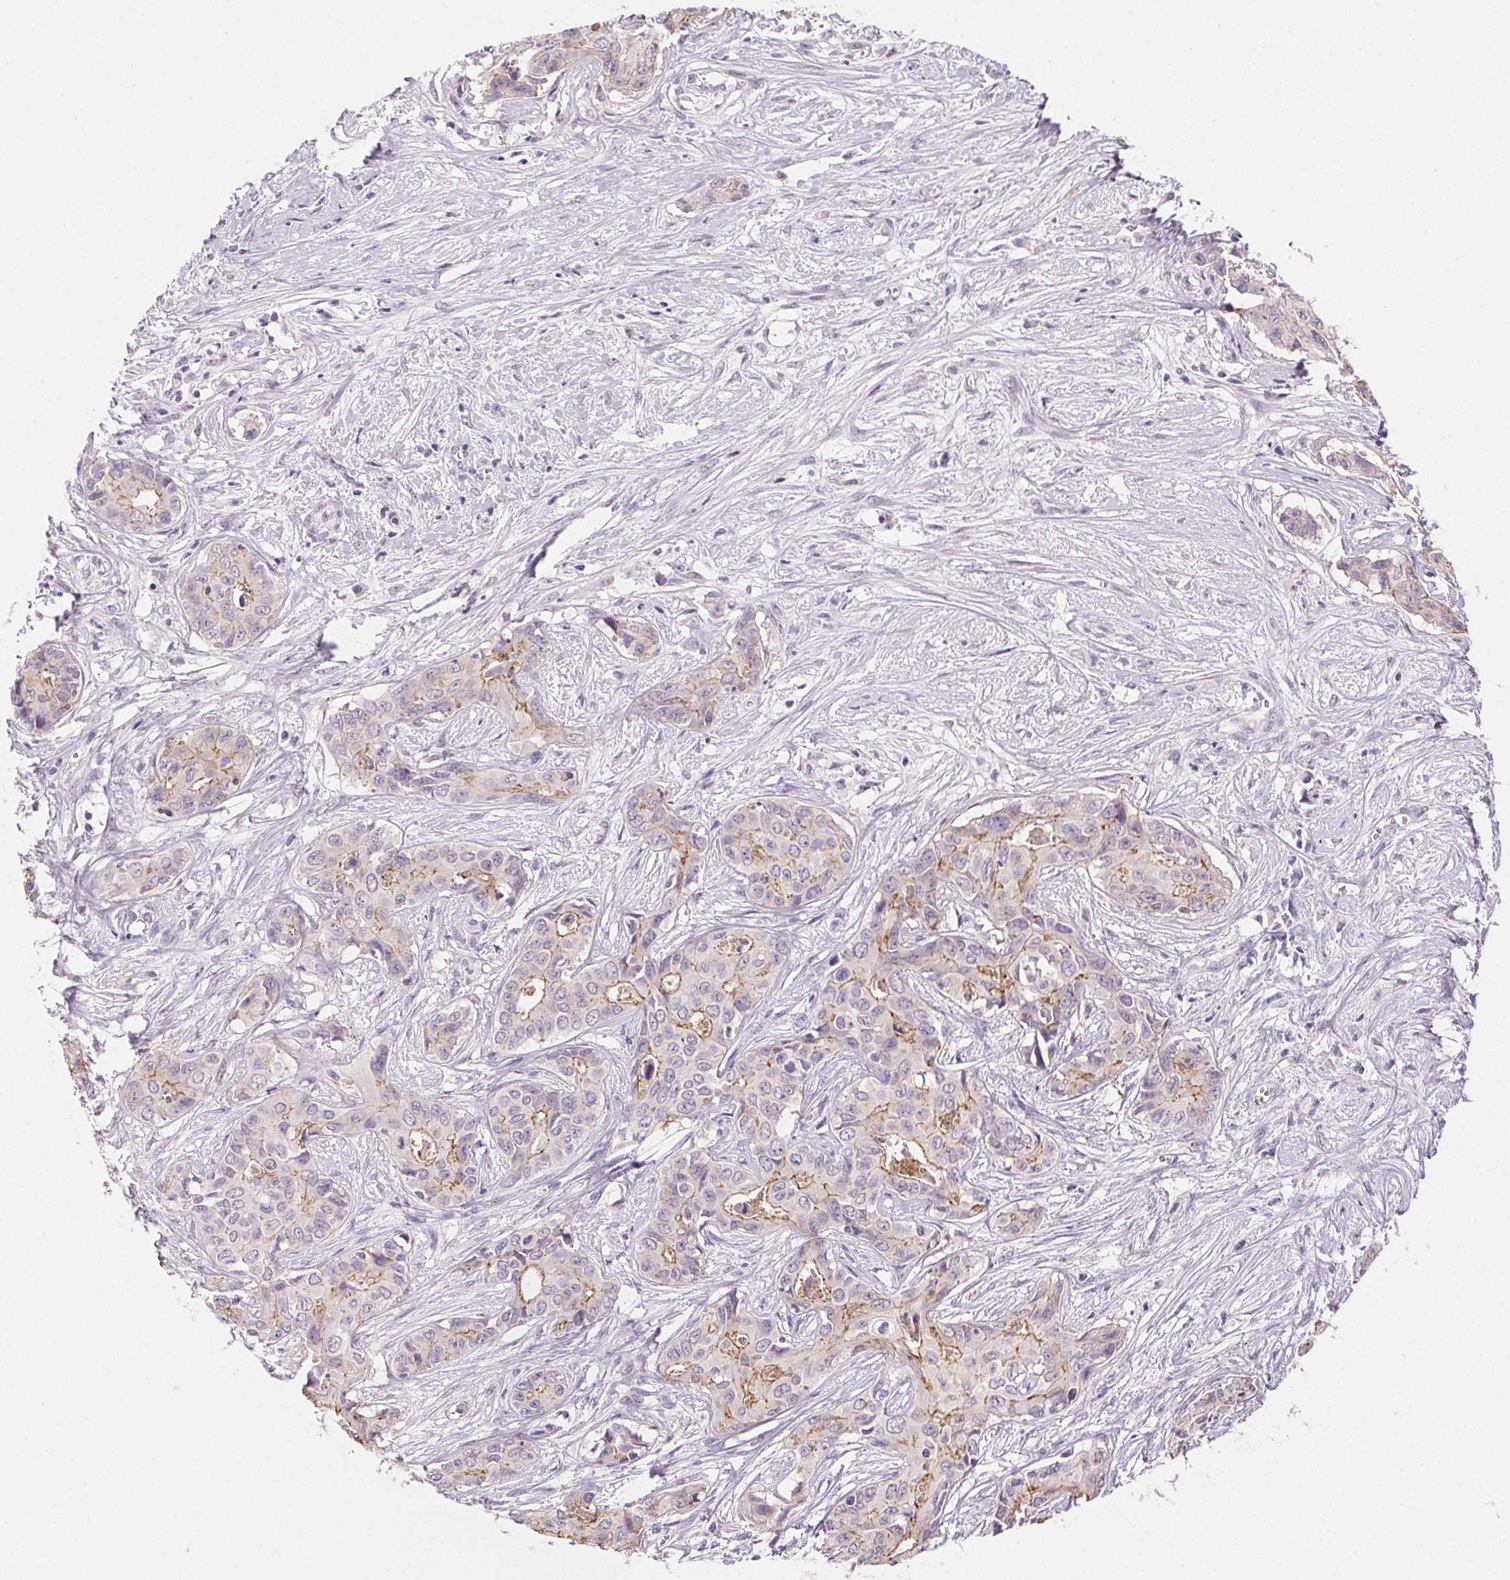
{"staining": {"intensity": "moderate", "quantity": "25%-75%", "location": "cytoplasmic/membranous"}, "tissue": "liver cancer", "cell_type": "Tumor cells", "image_type": "cancer", "snomed": [{"axis": "morphology", "description": "Cholangiocarcinoma"}, {"axis": "topography", "description": "Liver"}], "caption": "Immunohistochemical staining of liver cancer displays medium levels of moderate cytoplasmic/membranous protein positivity in approximately 25%-75% of tumor cells.", "gene": "CLDN10", "patient": {"sex": "female", "age": 65}}